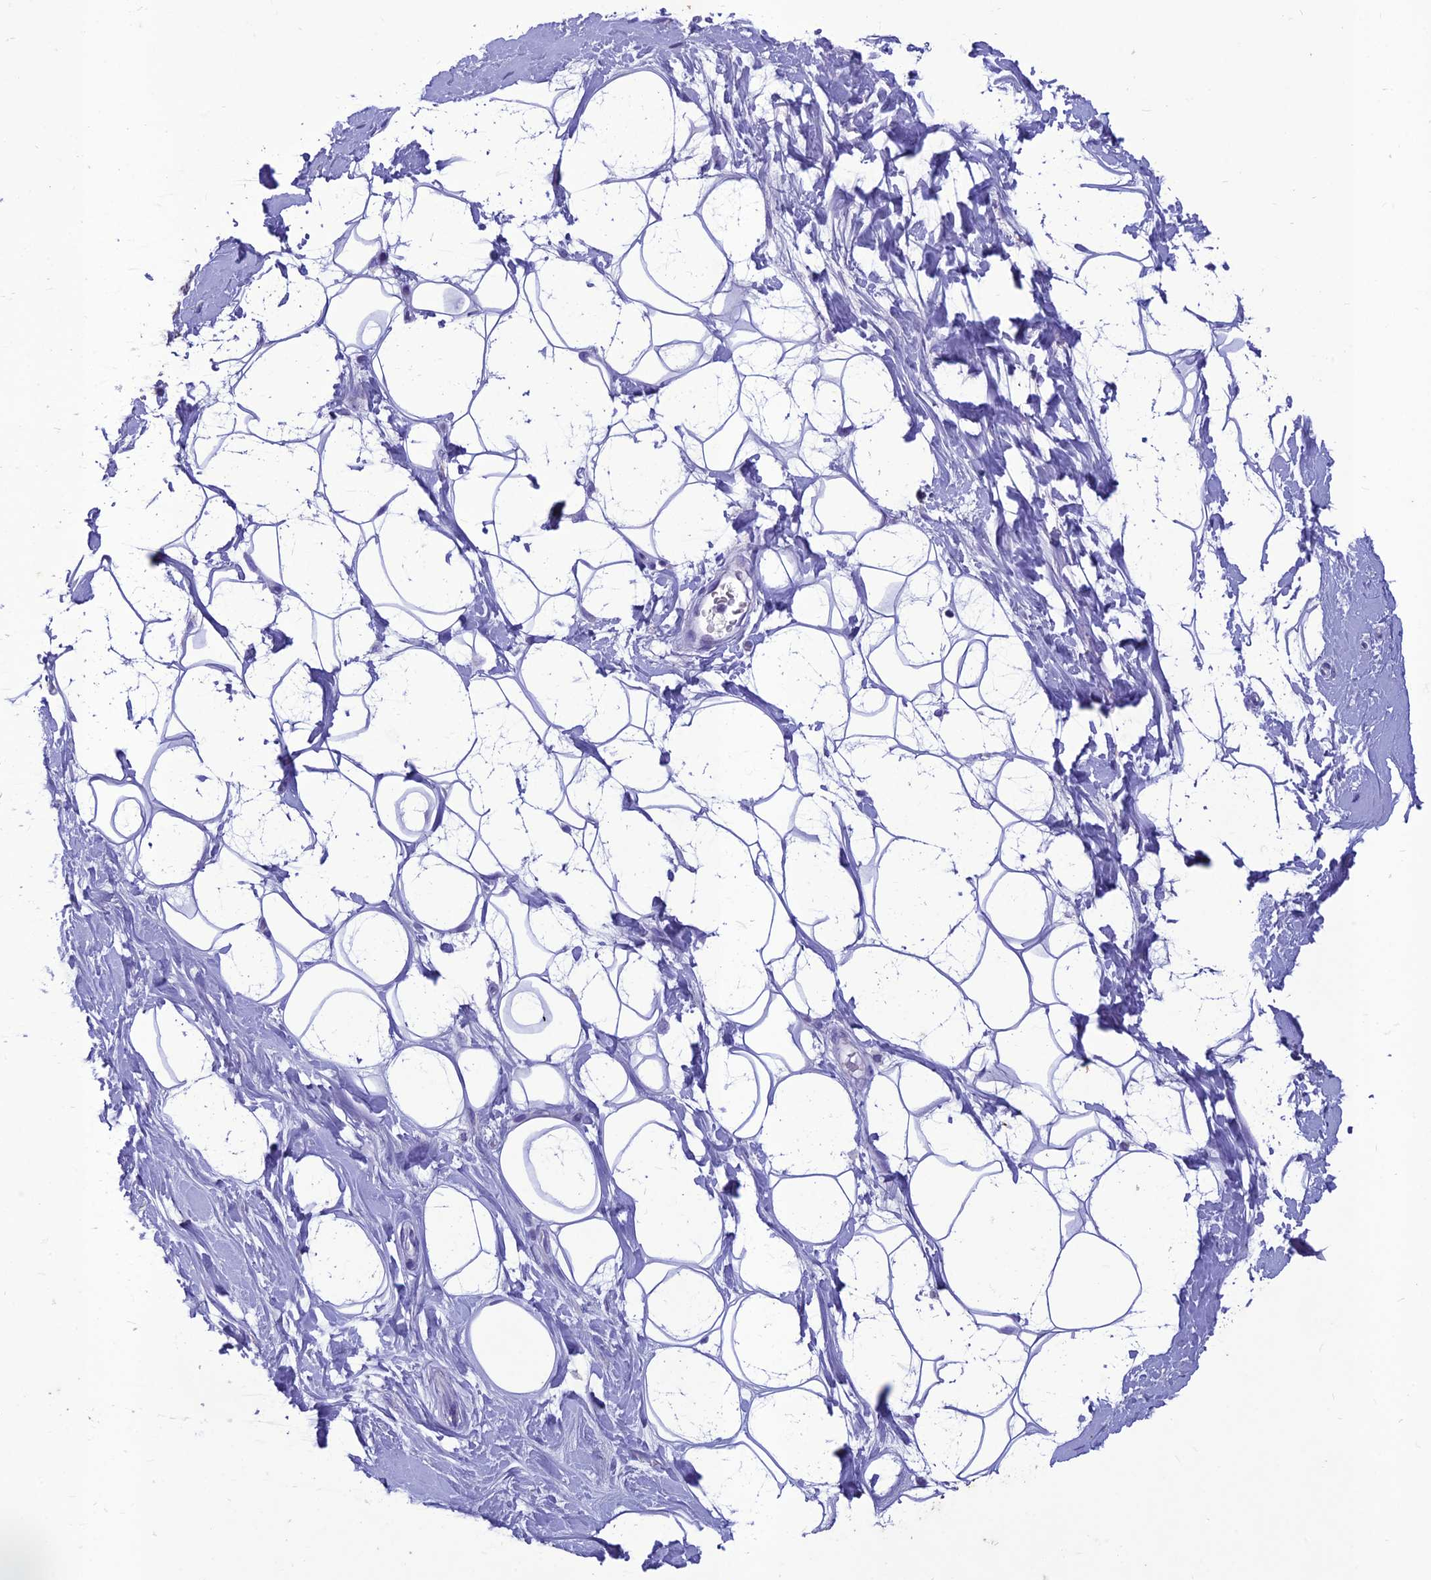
{"staining": {"intensity": "moderate", "quantity": "25%-75%", "location": "cytoplasmic/membranous"}, "tissue": "adipose tissue", "cell_type": "Adipocytes", "image_type": "normal", "snomed": [{"axis": "morphology", "description": "Normal tissue, NOS"}, {"axis": "topography", "description": "Breast"}], "caption": "Immunohistochemistry micrograph of normal adipose tissue: adipose tissue stained using immunohistochemistry shows medium levels of moderate protein expression localized specifically in the cytoplasmic/membranous of adipocytes, appearing as a cytoplasmic/membranous brown color.", "gene": "IFT172", "patient": {"sex": "female", "age": 26}}